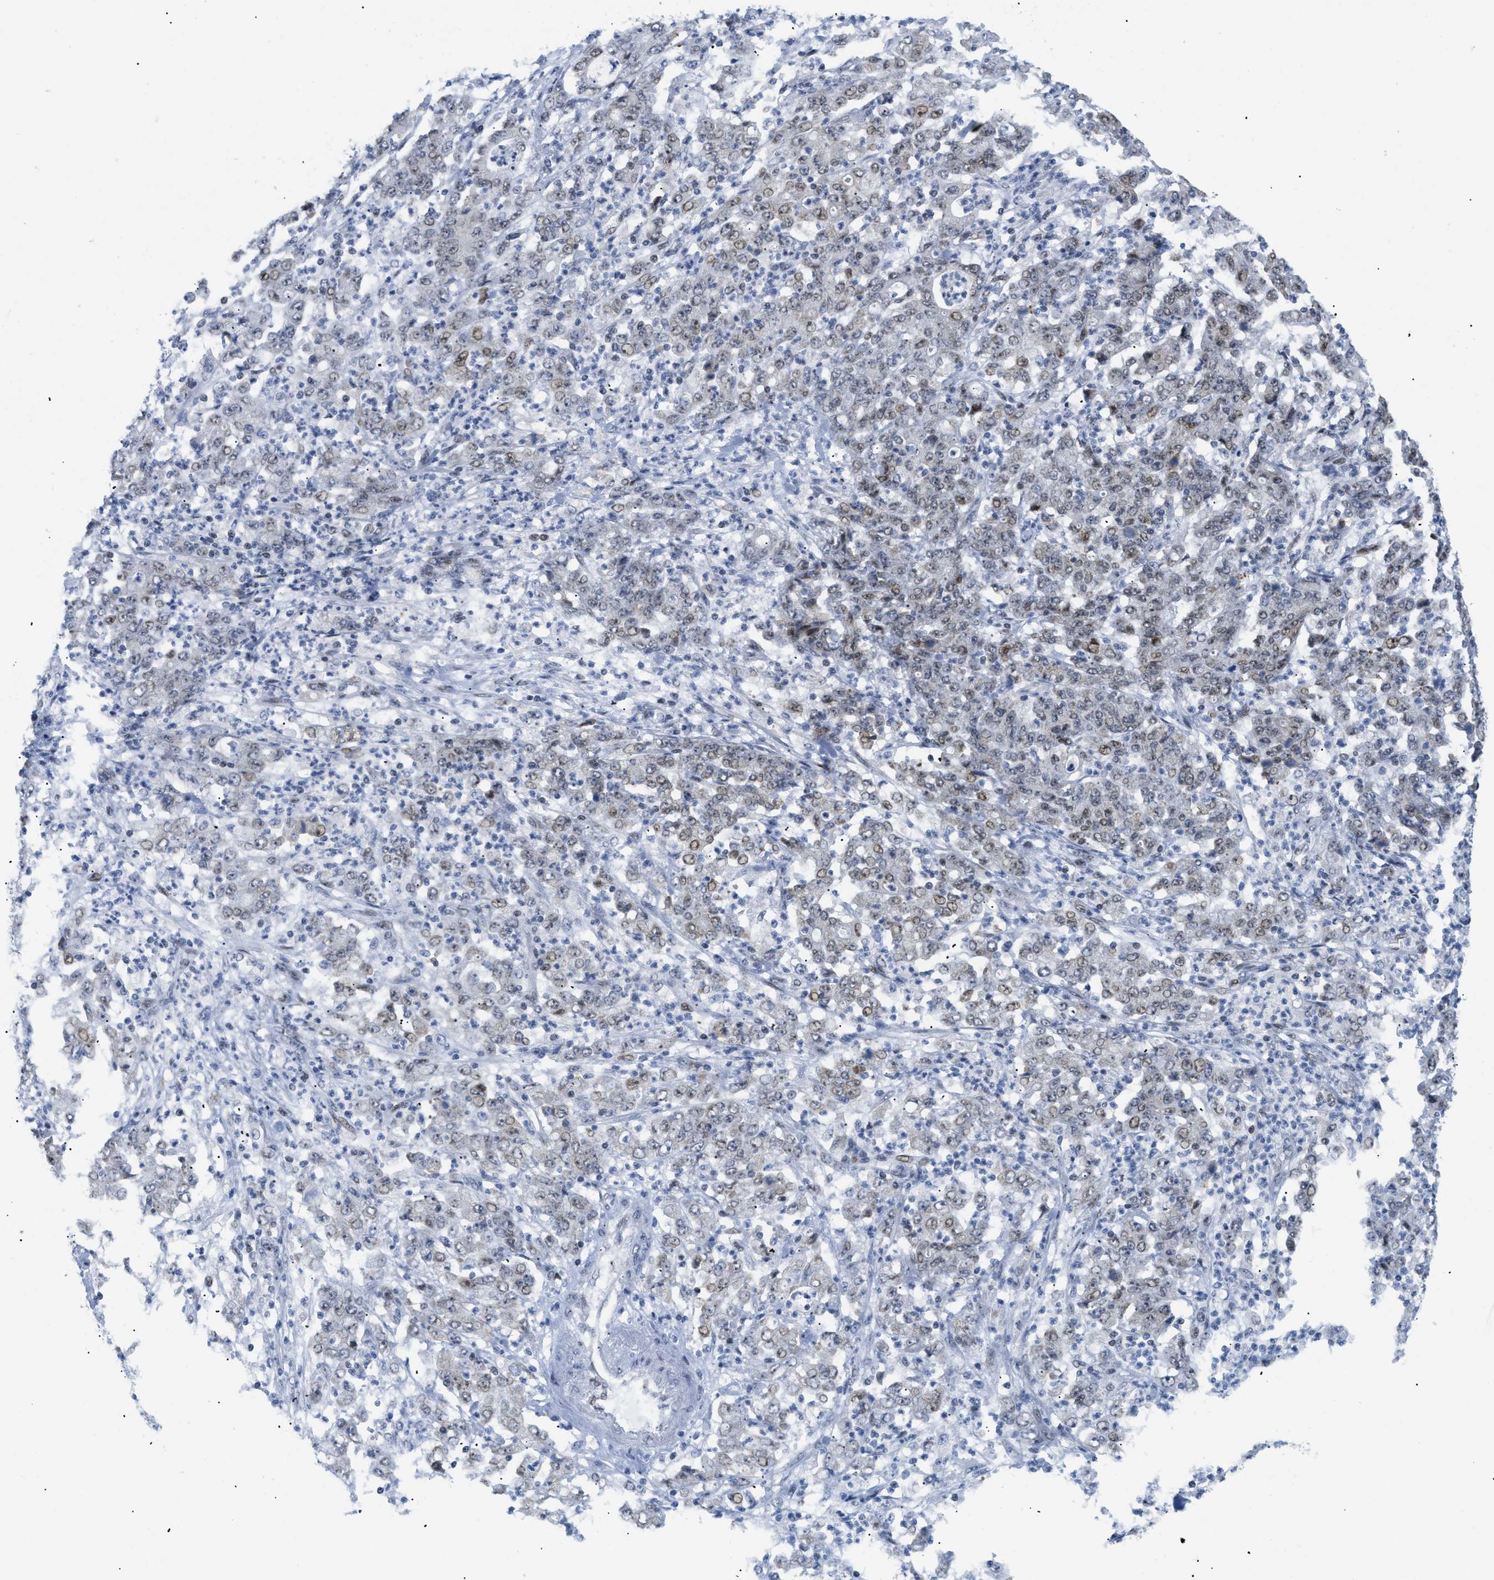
{"staining": {"intensity": "strong", "quantity": "25%-75%", "location": "nuclear"}, "tissue": "stomach cancer", "cell_type": "Tumor cells", "image_type": "cancer", "snomed": [{"axis": "morphology", "description": "Adenocarcinoma, NOS"}, {"axis": "topography", "description": "Stomach, lower"}], "caption": "Adenocarcinoma (stomach) stained for a protein shows strong nuclear positivity in tumor cells.", "gene": "MED1", "patient": {"sex": "female", "age": 71}}